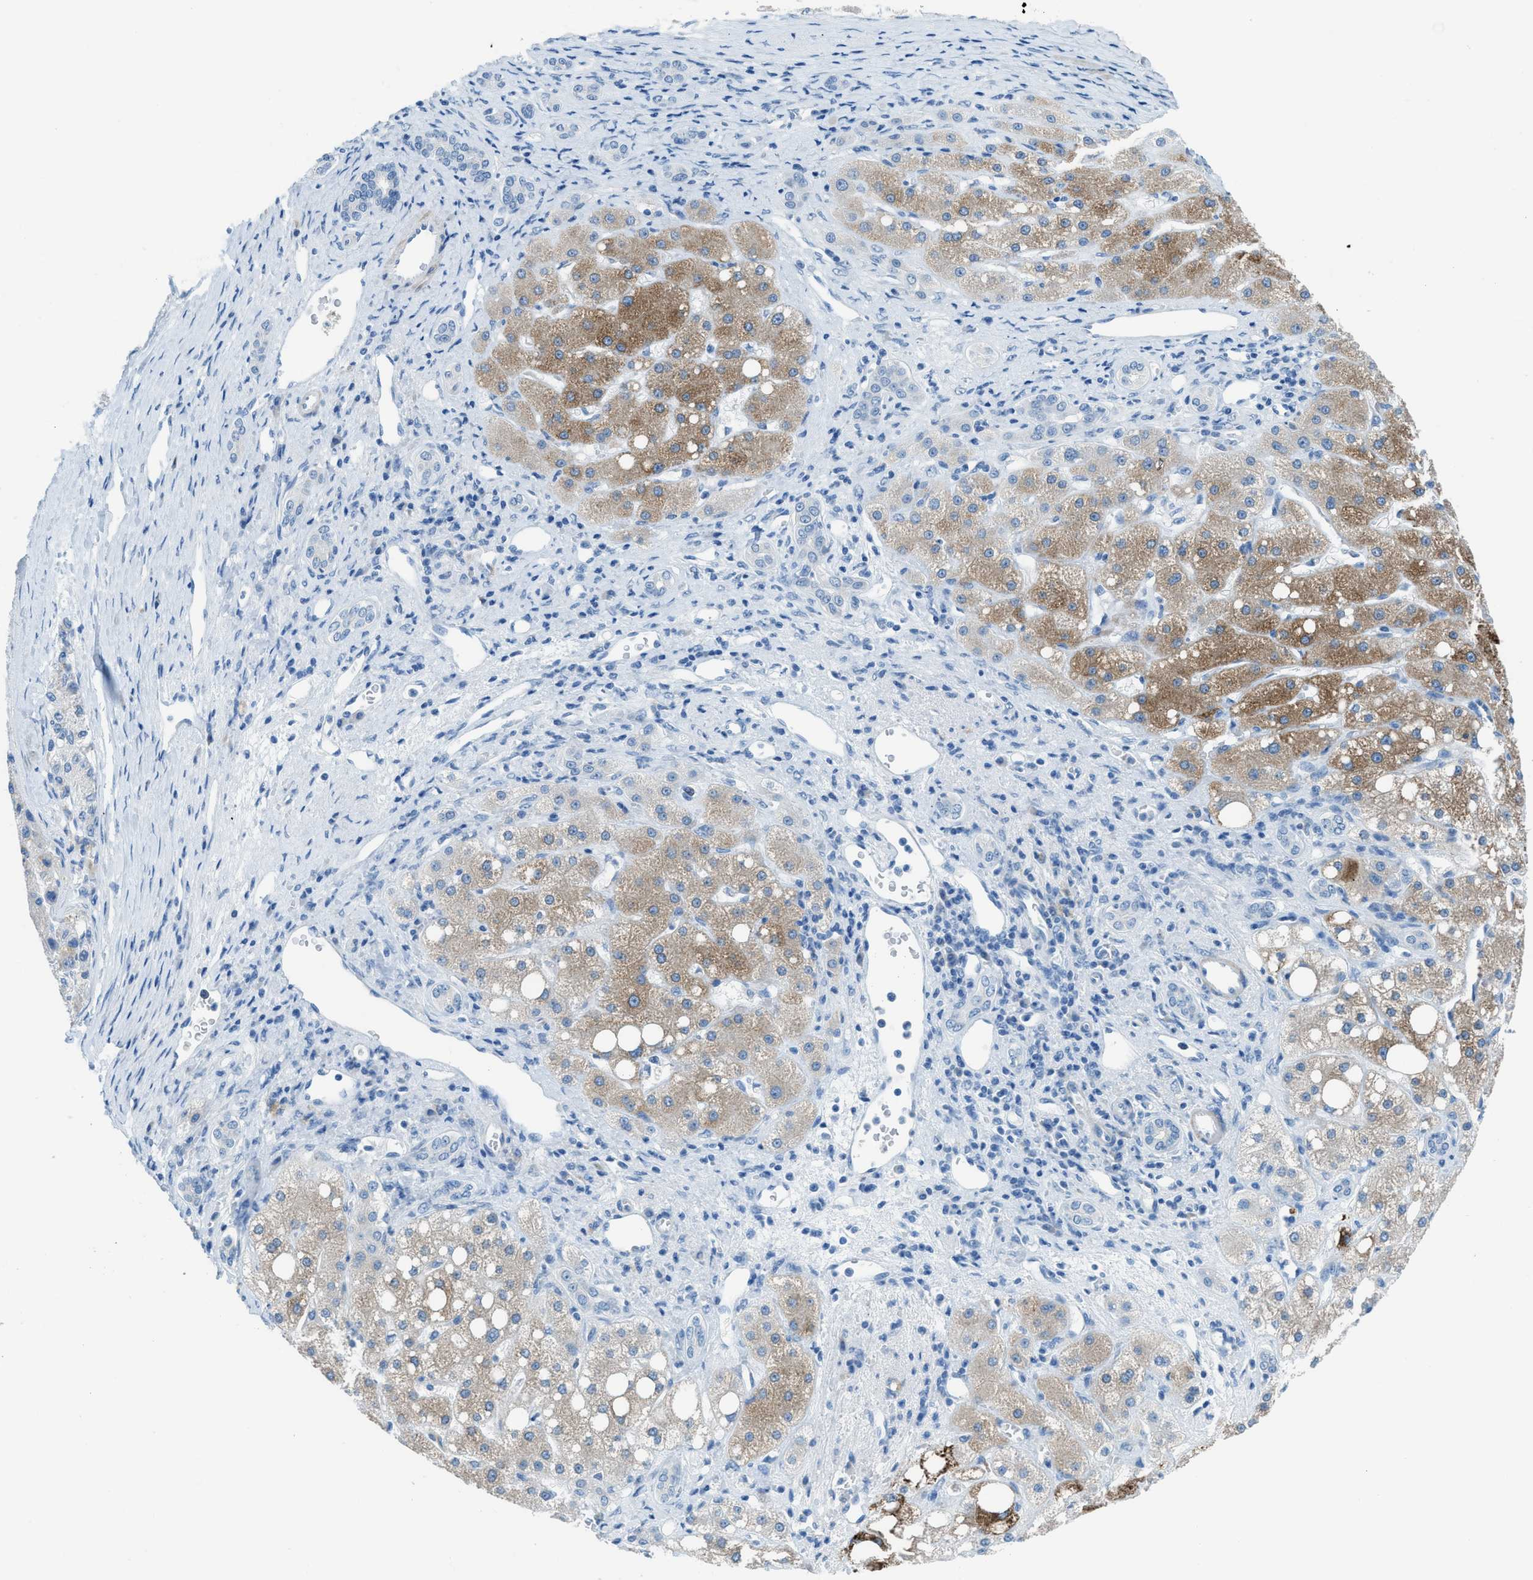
{"staining": {"intensity": "moderate", "quantity": "25%-75%", "location": "cytoplasmic/membranous"}, "tissue": "liver cancer", "cell_type": "Tumor cells", "image_type": "cancer", "snomed": [{"axis": "morphology", "description": "Carcinoma, Hepatocellular, NOS"}, {"axis": "topography", "description": "Liver"}], "caption": "This is a histology image of IHC staining of liver cancer, which shows moderate positivity in the cytoplasmic/membranous of tumor cells.", "gene": "ACAN", "patient": {"sex": "male", "age": 80}}